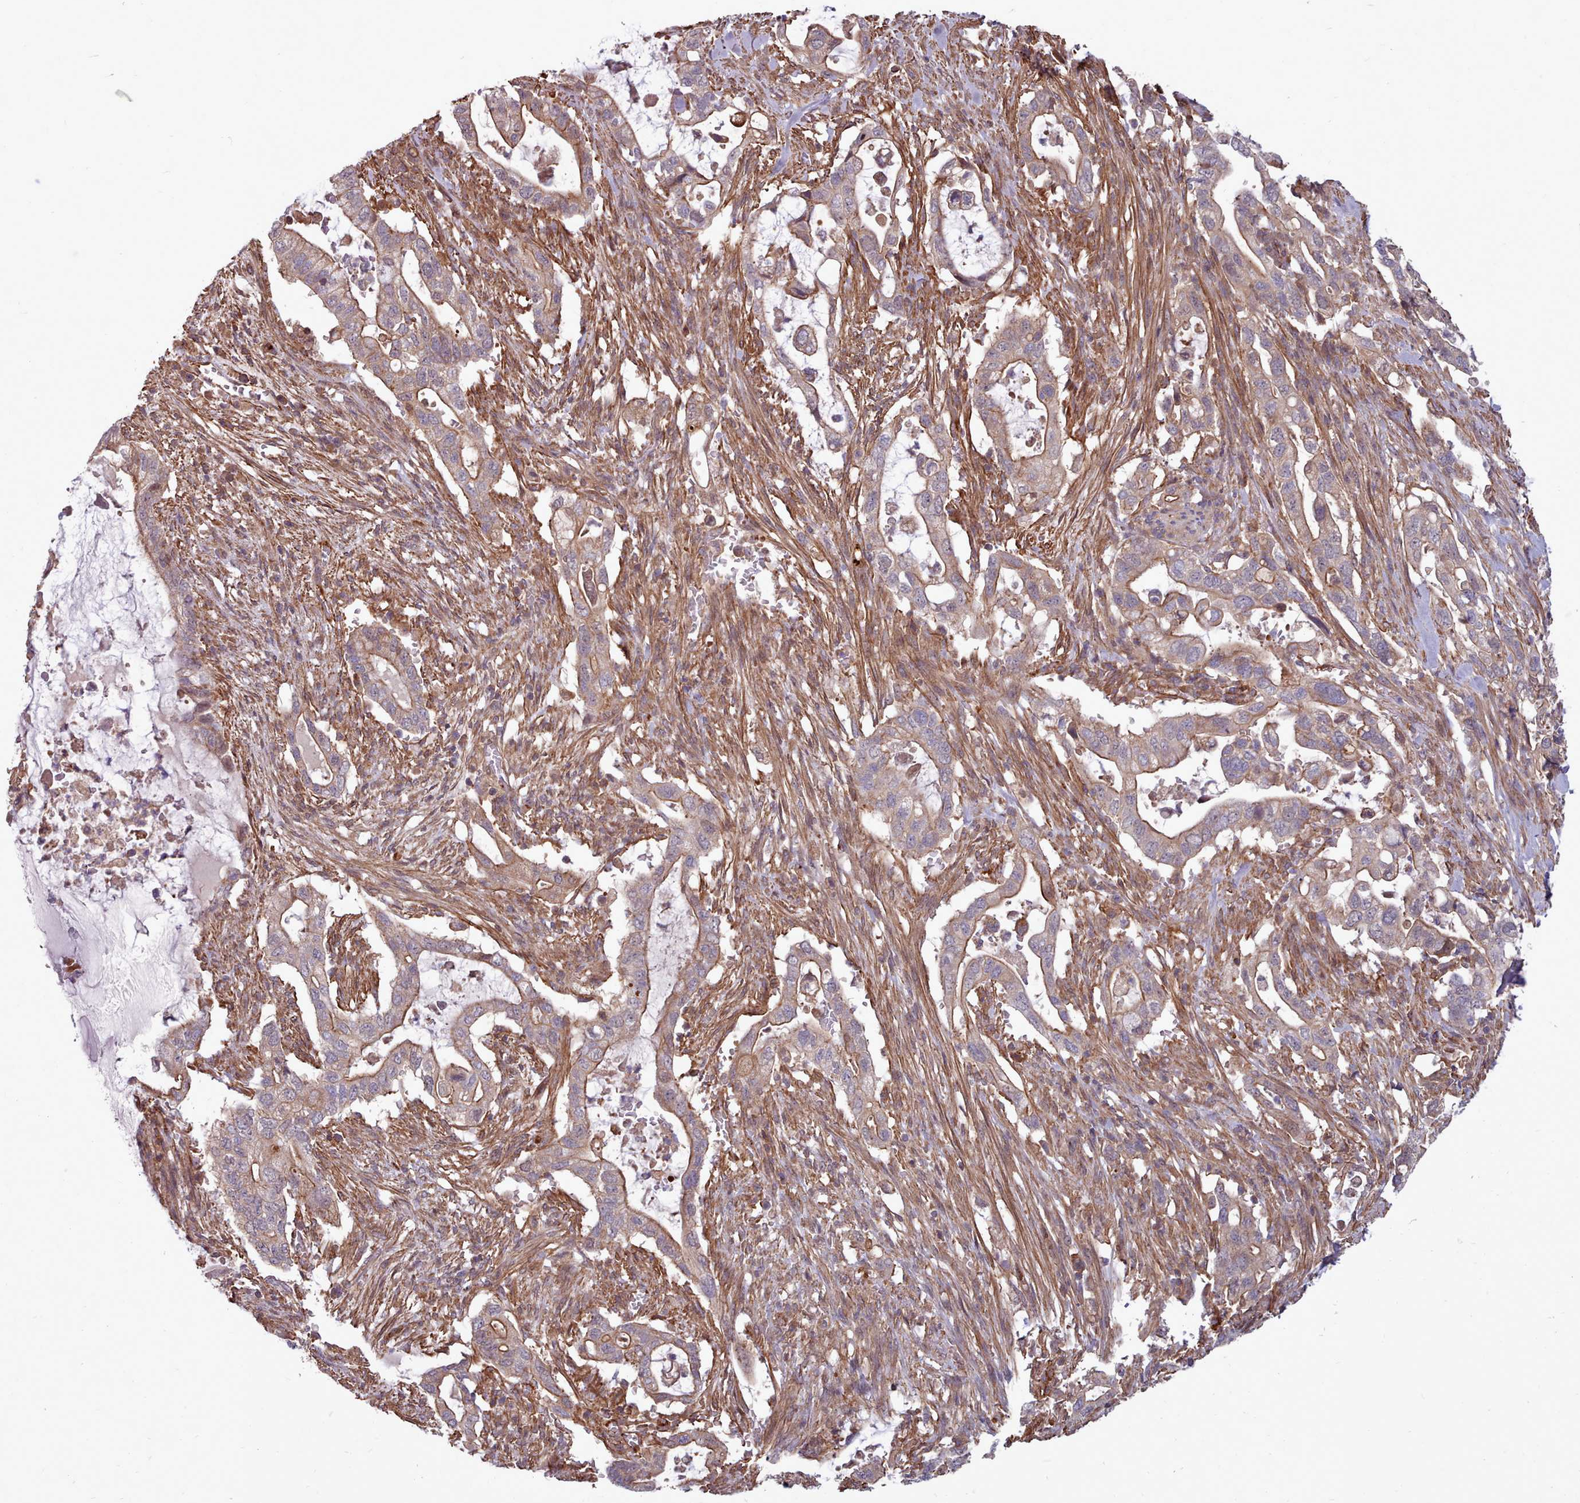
{"staining": {"intensity": "moderate", "quantity": "25%-75%", "location": "cytoplasmic/membranous"}, "tissue": "pancreatic cancer", "cell_type": "Tumor cells", "image_type": "cancer", "snomed": [{"axis": "morphology", "description": "Adenocarcinoma, NOS"}, {"axis": "topography", "description": "Pancreas"}], "caption": "Immunohistochemical staining of human adenocarcinoma (pancreatic) exhibits medium levels of moderate cytoplasmic/membranous protein expression in approximately 25%-75% of tumor cells.", "gene": "STUB1", "patient": {"sex": "female", "age": 72}}